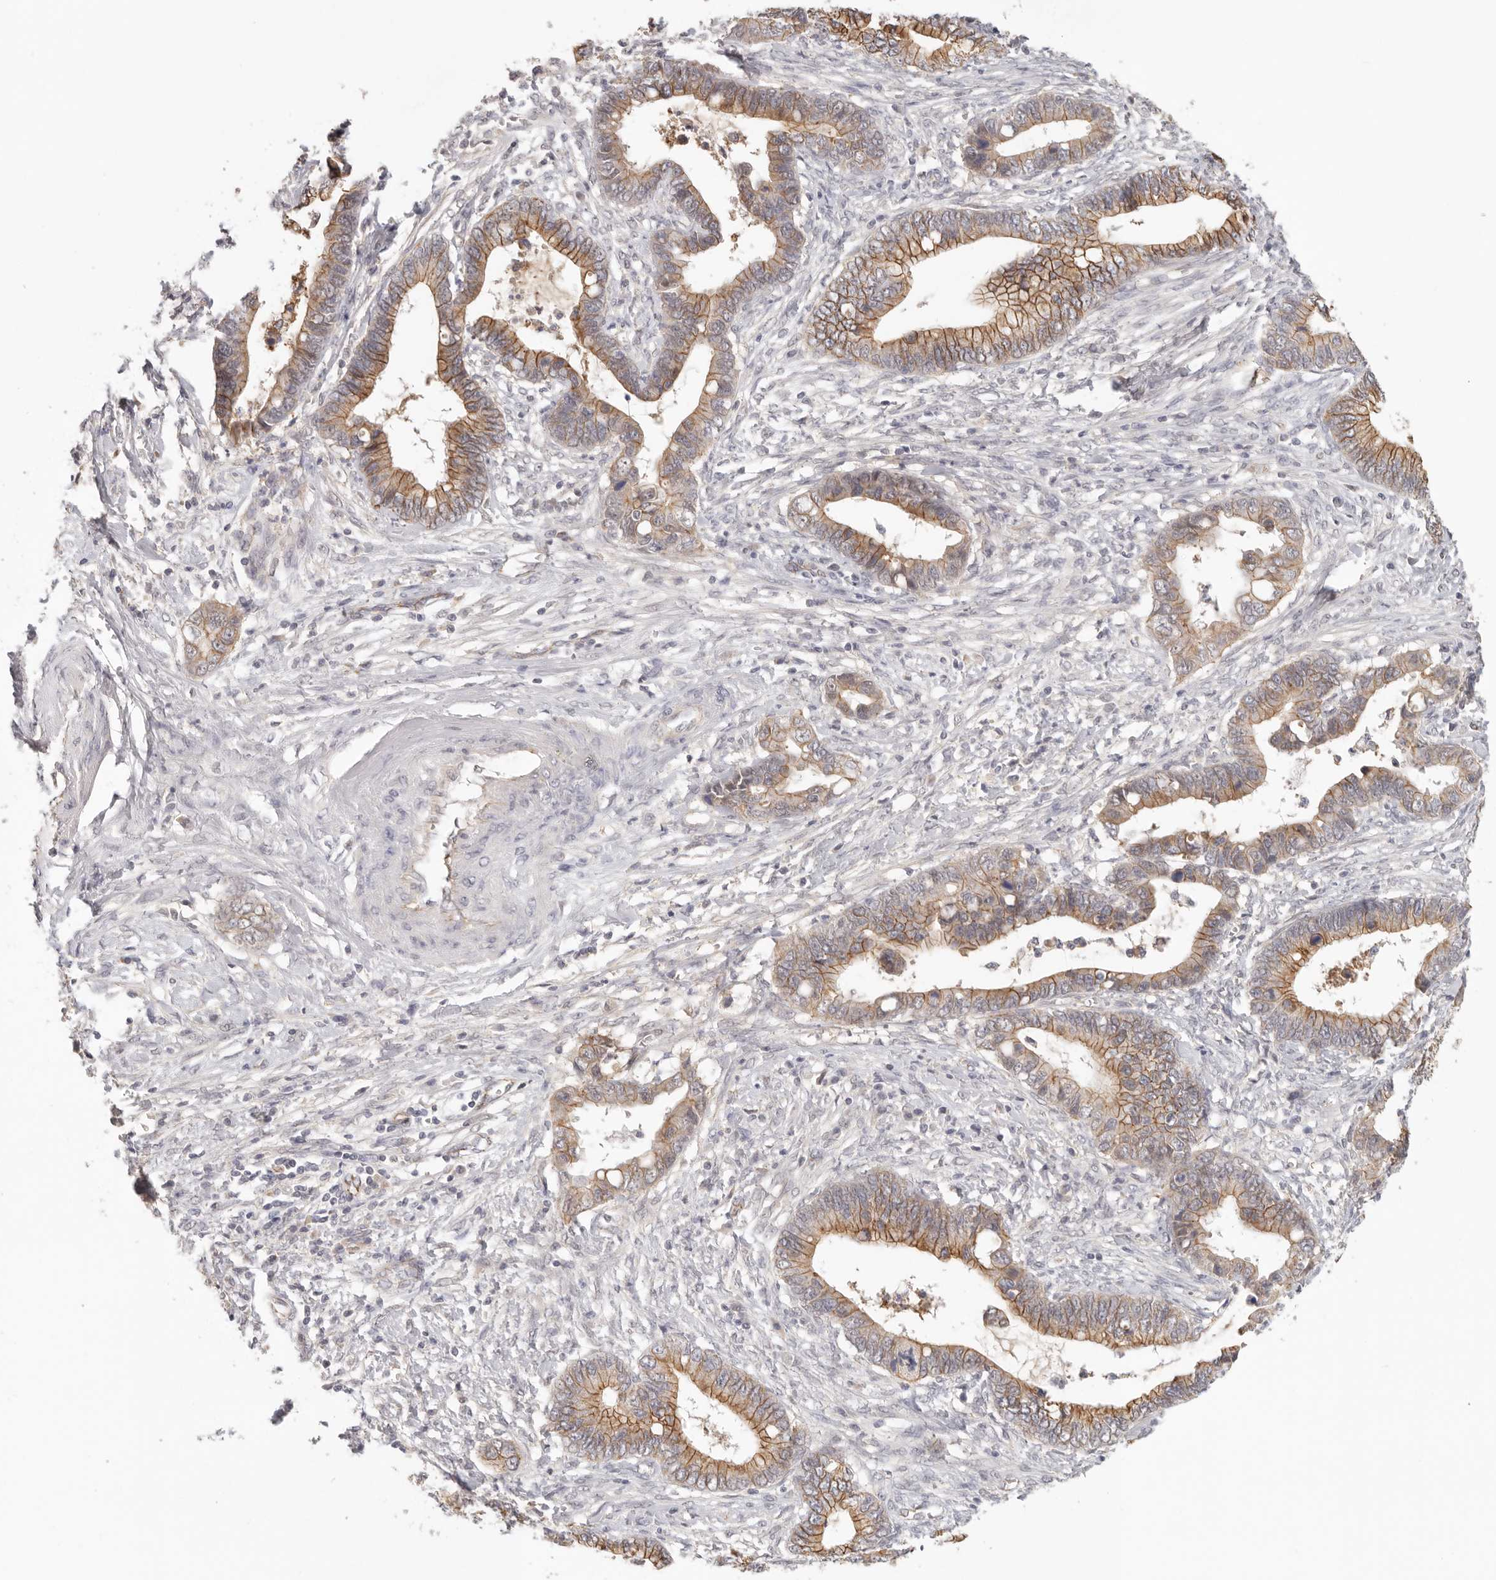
{"staining": {"intensity": "moderate", "quantity": ">75%", "location": "cytoplasmic/membranous"}, "tissue": "cervical cancer", "cell_type": "Tumor cells", "image_type": "cancer", "snomed": [{"axis": "morphology", "description": "Adenocarcinoma, NOS"}, {"axis": "topography", "description": "Cervix"}], "caption": "This is a micrograph of IHC staining of cervical cancer (adenocarcinoma), which shows moderate positivity in the cytoplasmic/membranous of tumor cells.", "gene": "ANXA9", "patient": {"sex": "female", "age": 44}}